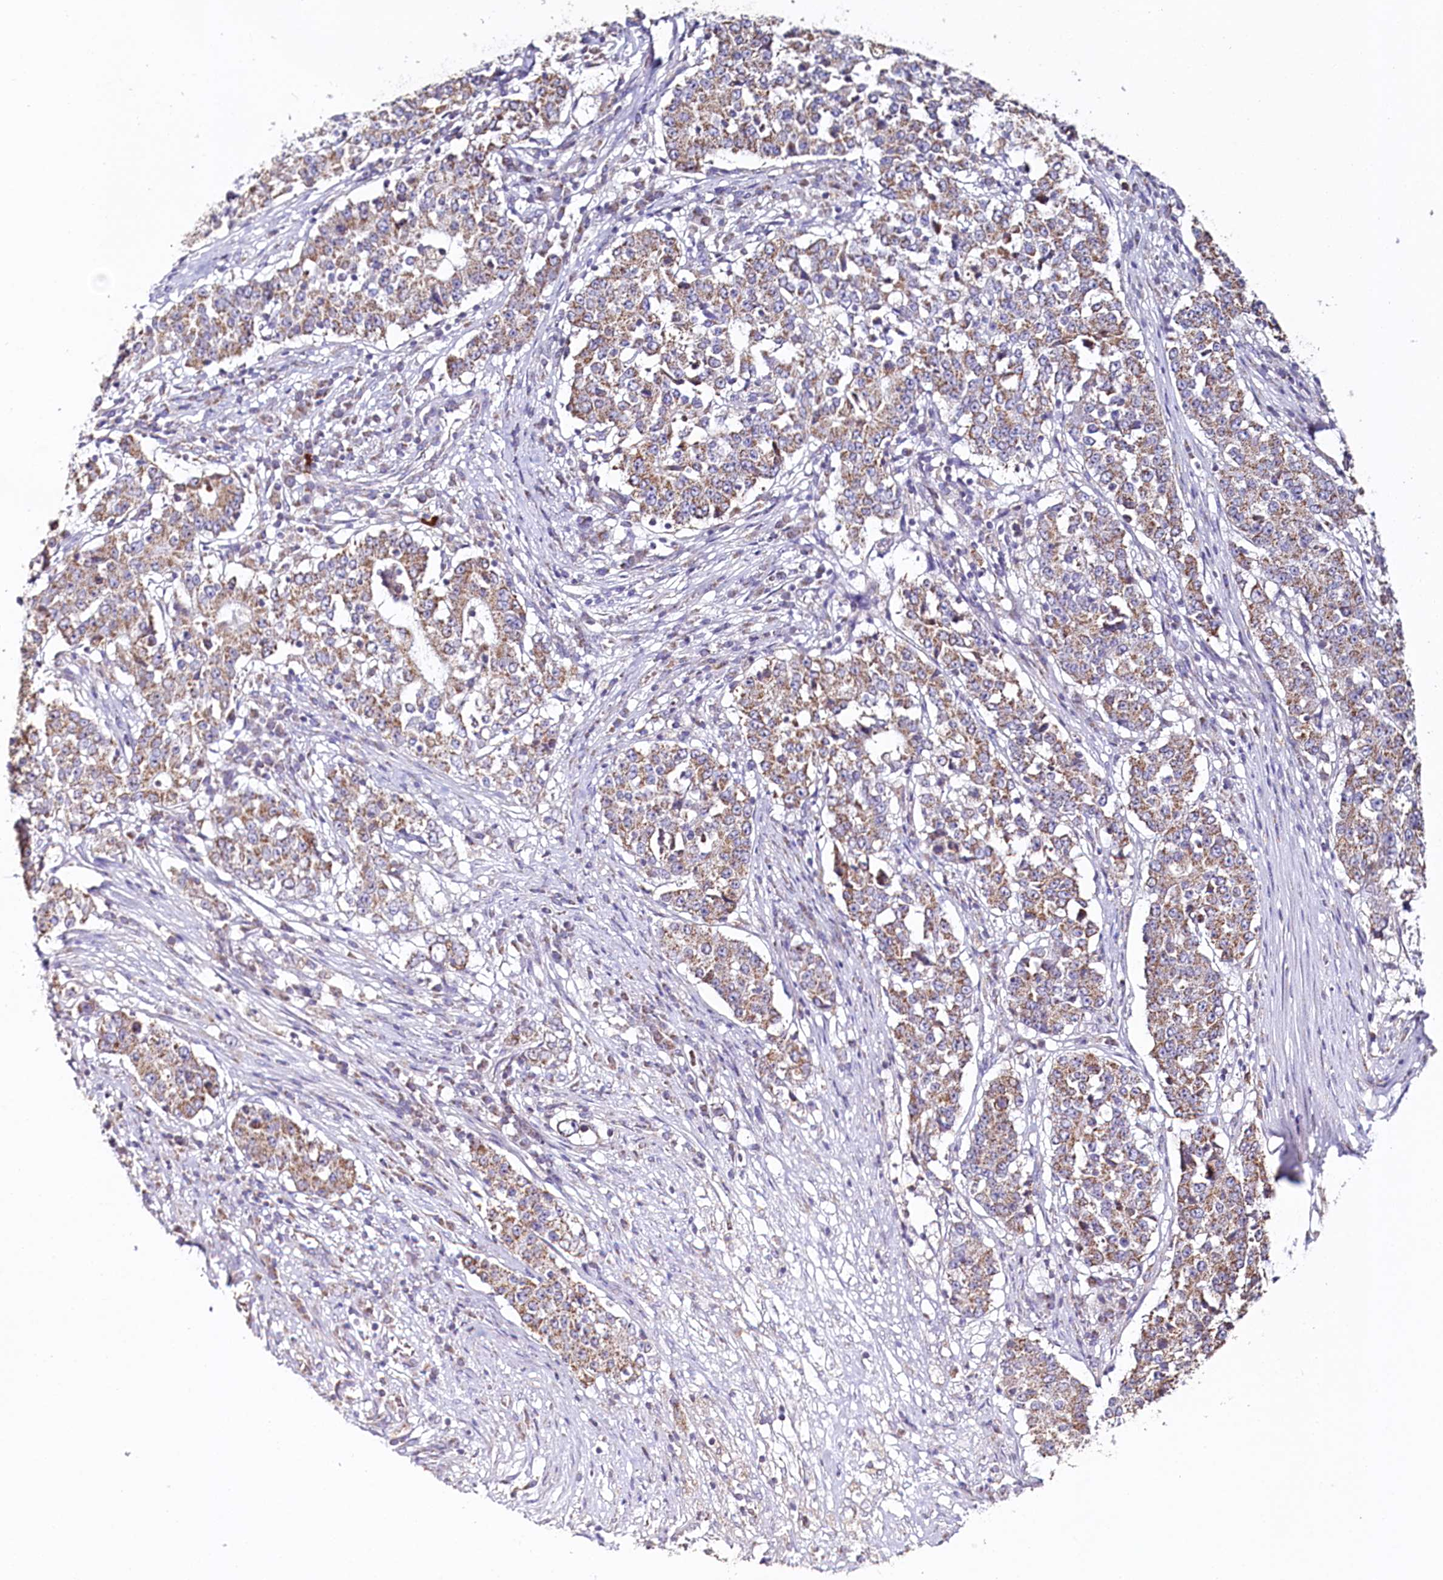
{"staining": {"intensity": "moderate", "quantity": "25%-75%", "location": "cytoplasmic/membranous"}, "tissue": "stomach cancer", "cell_type": "Tumor cells", "image_type": "cancer", "snomed": [{"axis": "morphology", "description": "Adenocarcinoma, NOS"}, {"axis": "topography", "description": "Stomach"}], "caption": "This micrograph displays immunohistochemistry (IHC) staining of human stomach cancer, with medium moderate cytoplasmic/membranous expression in about 25%-75% of tumor cells.", "gene": "MMP25", "patient": {"sex": "male", "age": 59}}